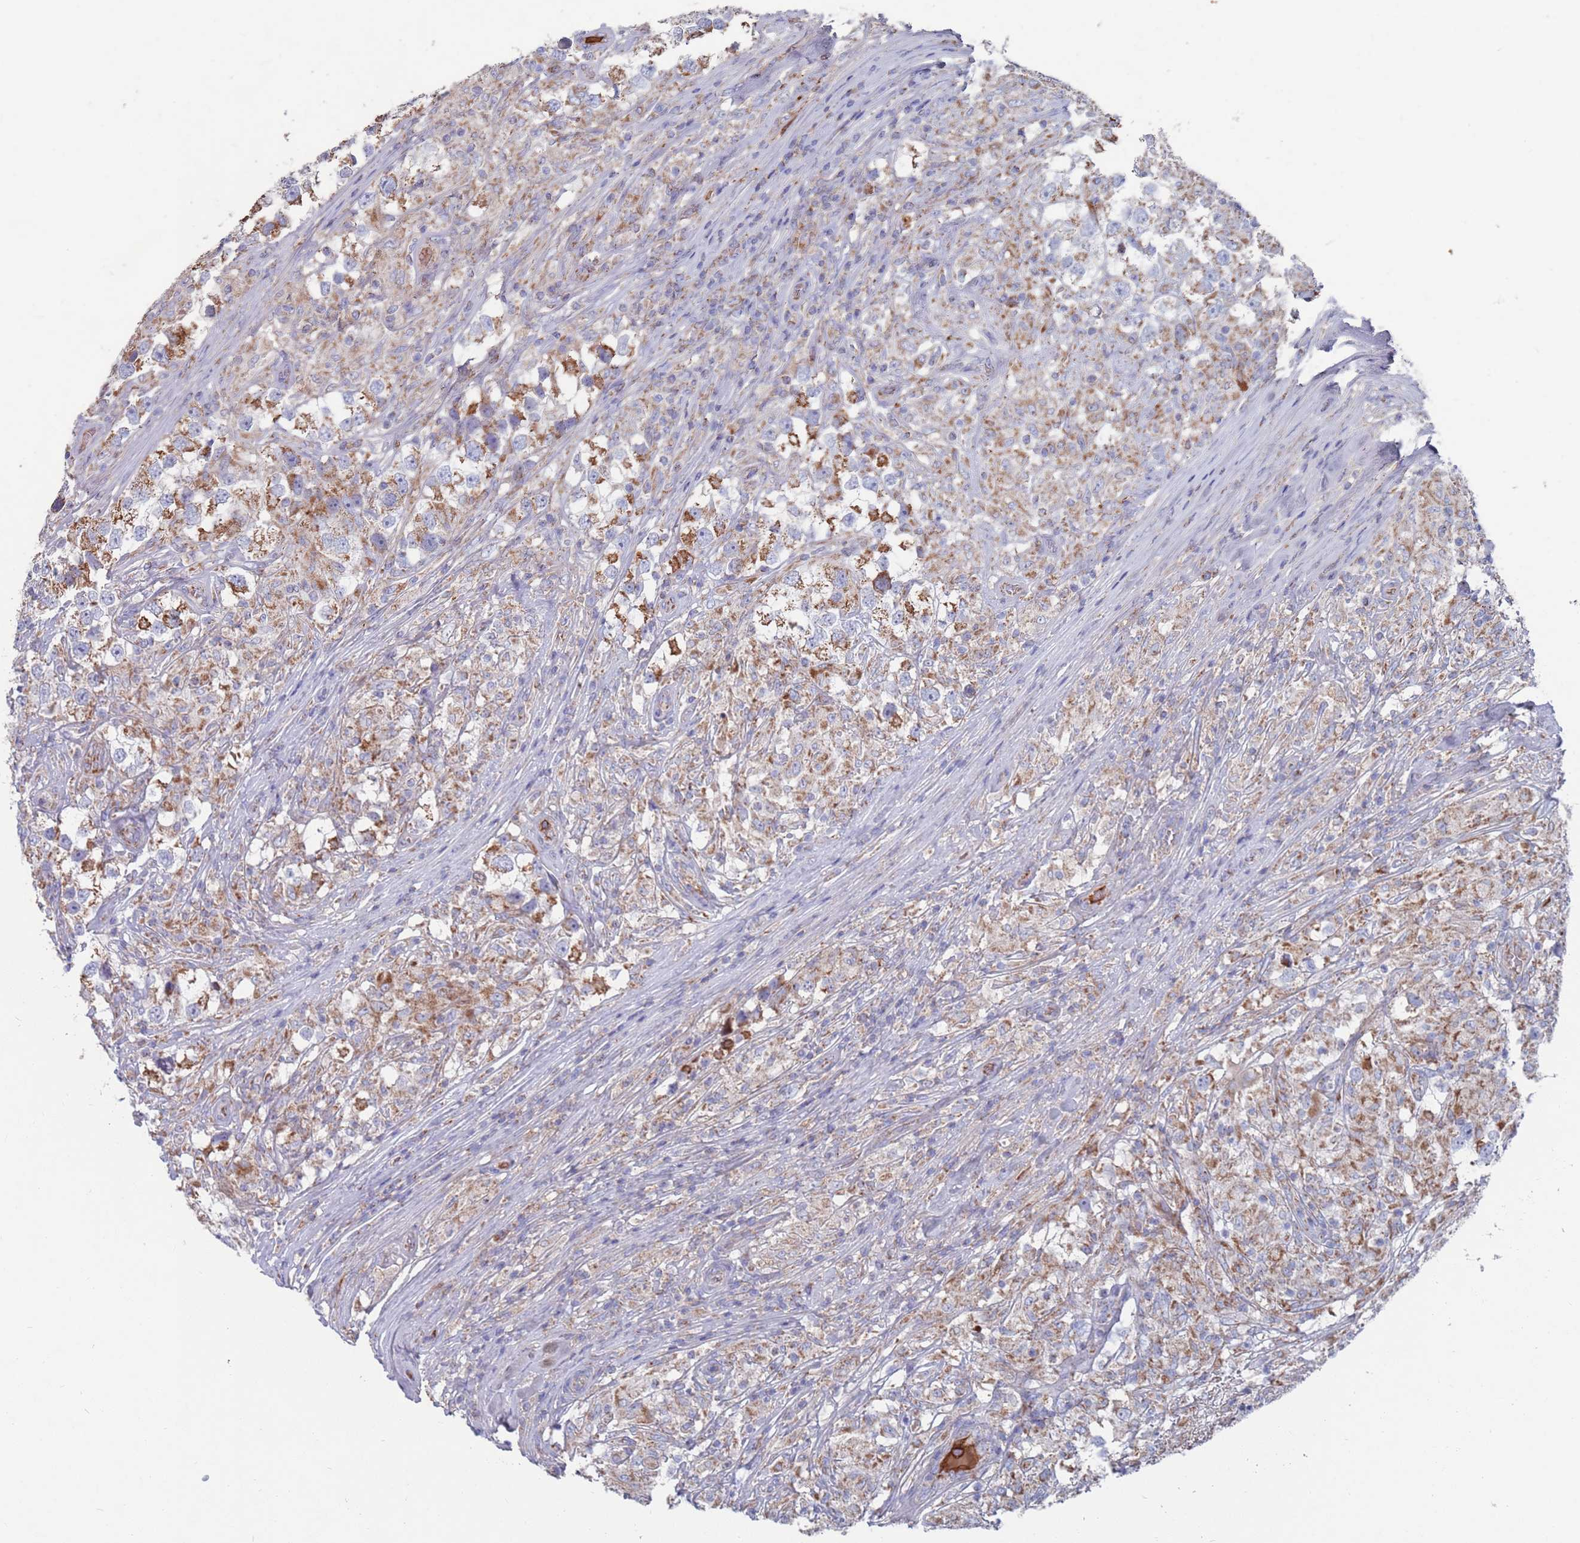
{"staining": {"intensity": "moderate", "quantity": ">75%", "location": "cytoplasmic/membranous"}, "tissue": "testis cancer", "cell_type": "Tumor cells", "image_type": "cancer", "snomed": [{"axis": "morphology", "description": "Seminoma, NOS"}, {"axis": "topography", "description": "Testis"}], "caption": "This image exhibits testis cancer stained with IHC to label a protein in brown. The cytoplasmic/membranous of tumor cells show moderate positivity for the protein. Nuclei are counter-stained blue.", "gene": "MRPL22", "patient": {"sex": "male", "age": 46}}